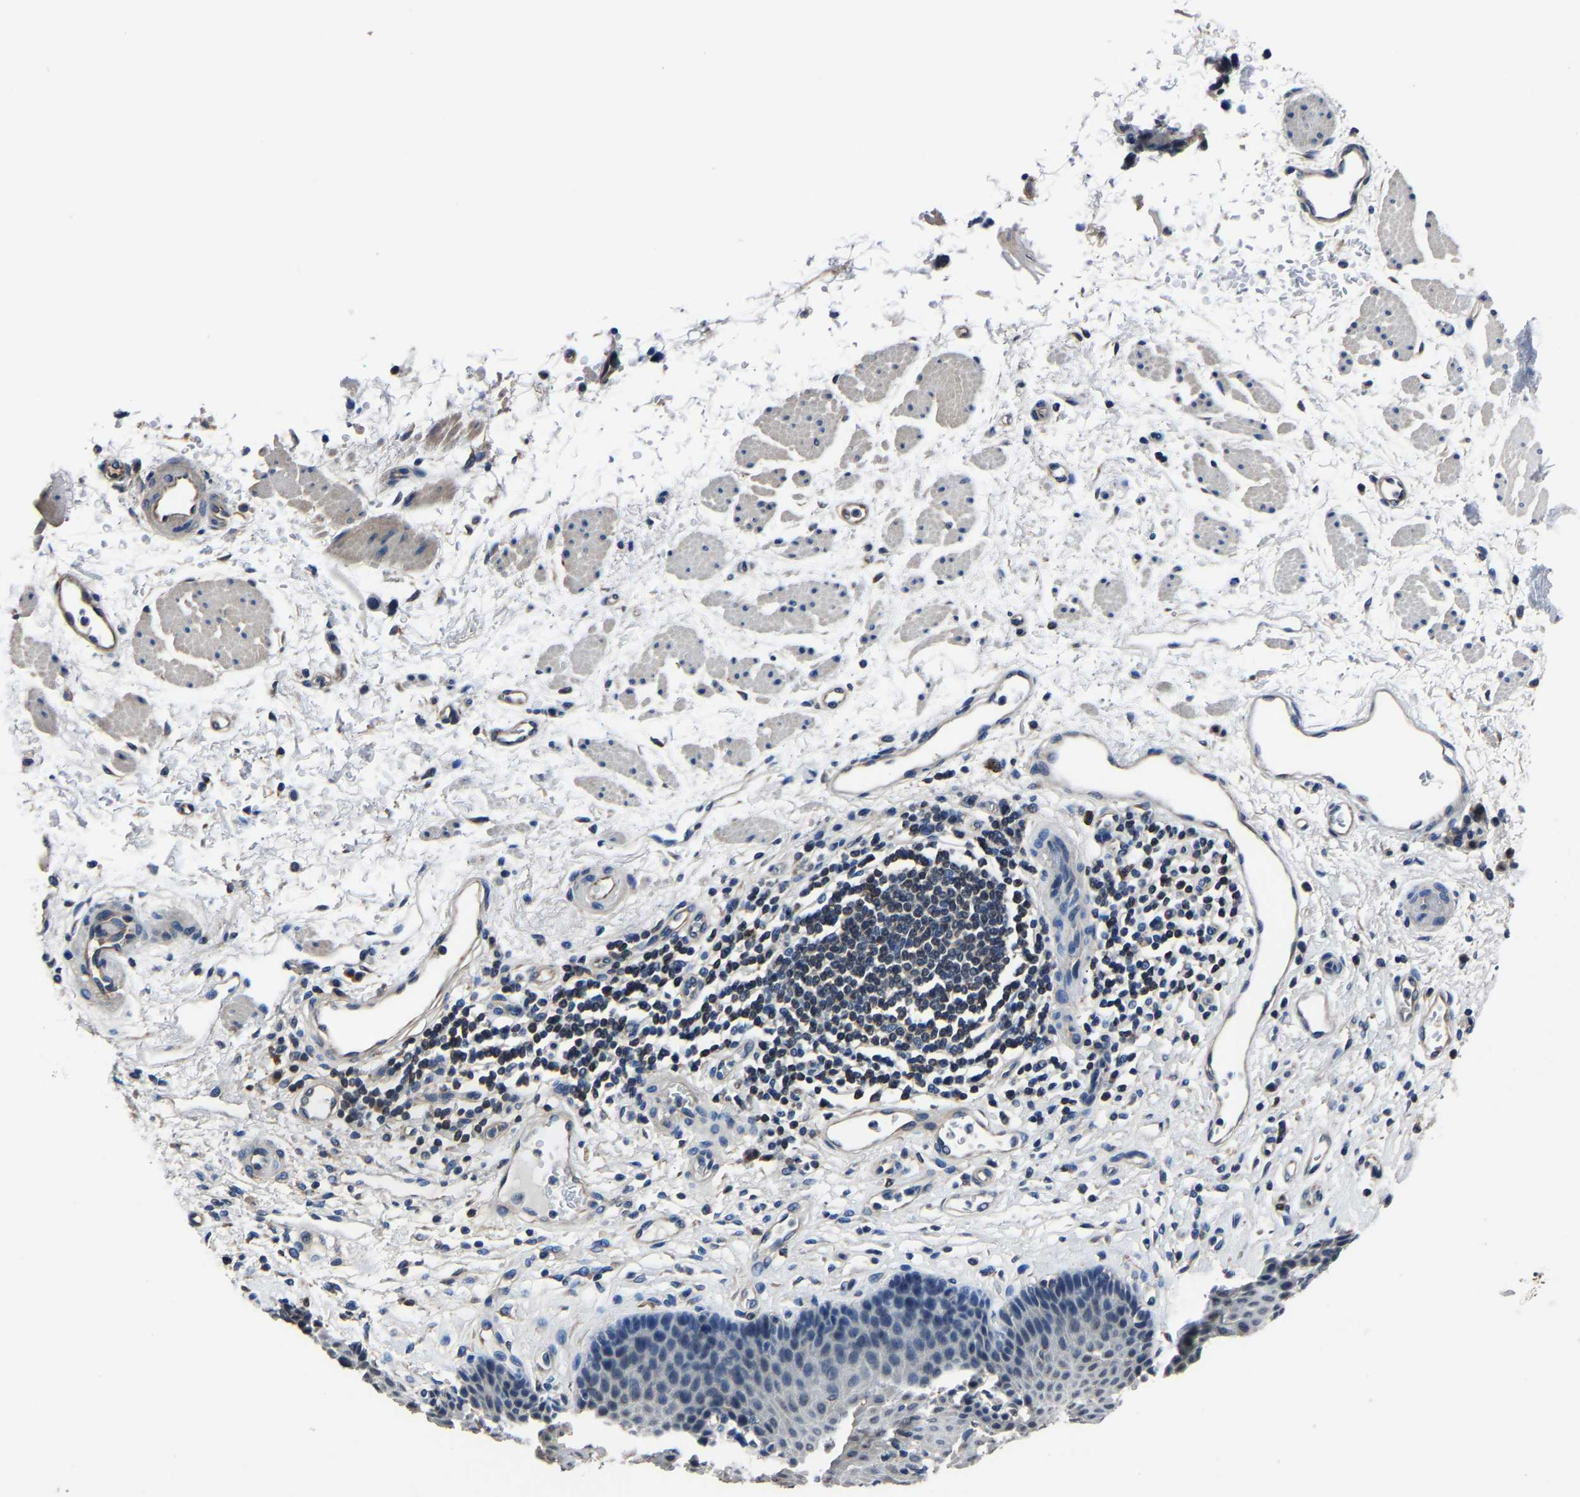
{"staining": {"intensity": "negative", "quantity": "none", "location": "none"}, "tissue": "esophagus", "cell_type": "Squamous epithelial cells", "image_type": "normal", "snomed": [{"axis": "morphology", "description": "Normal tissue, NOS"}, {"axis": "topography", "description": "Esophagus"}], "caption": "This micrograph is of benign esophagus stained with immunohistochemistry to label a protein in brown with the nuclei are counter-stained blue. There is no staining in squamous epithelial cells. (Stains: DAB (3,3'-diaminobenzidine) immunohistochemistry with hematoxylin counter stain, Microscopy: brightfield microscopy at high magnification).", "gene": "STRBP", "patient": {"sex": "male", "age": 54}}